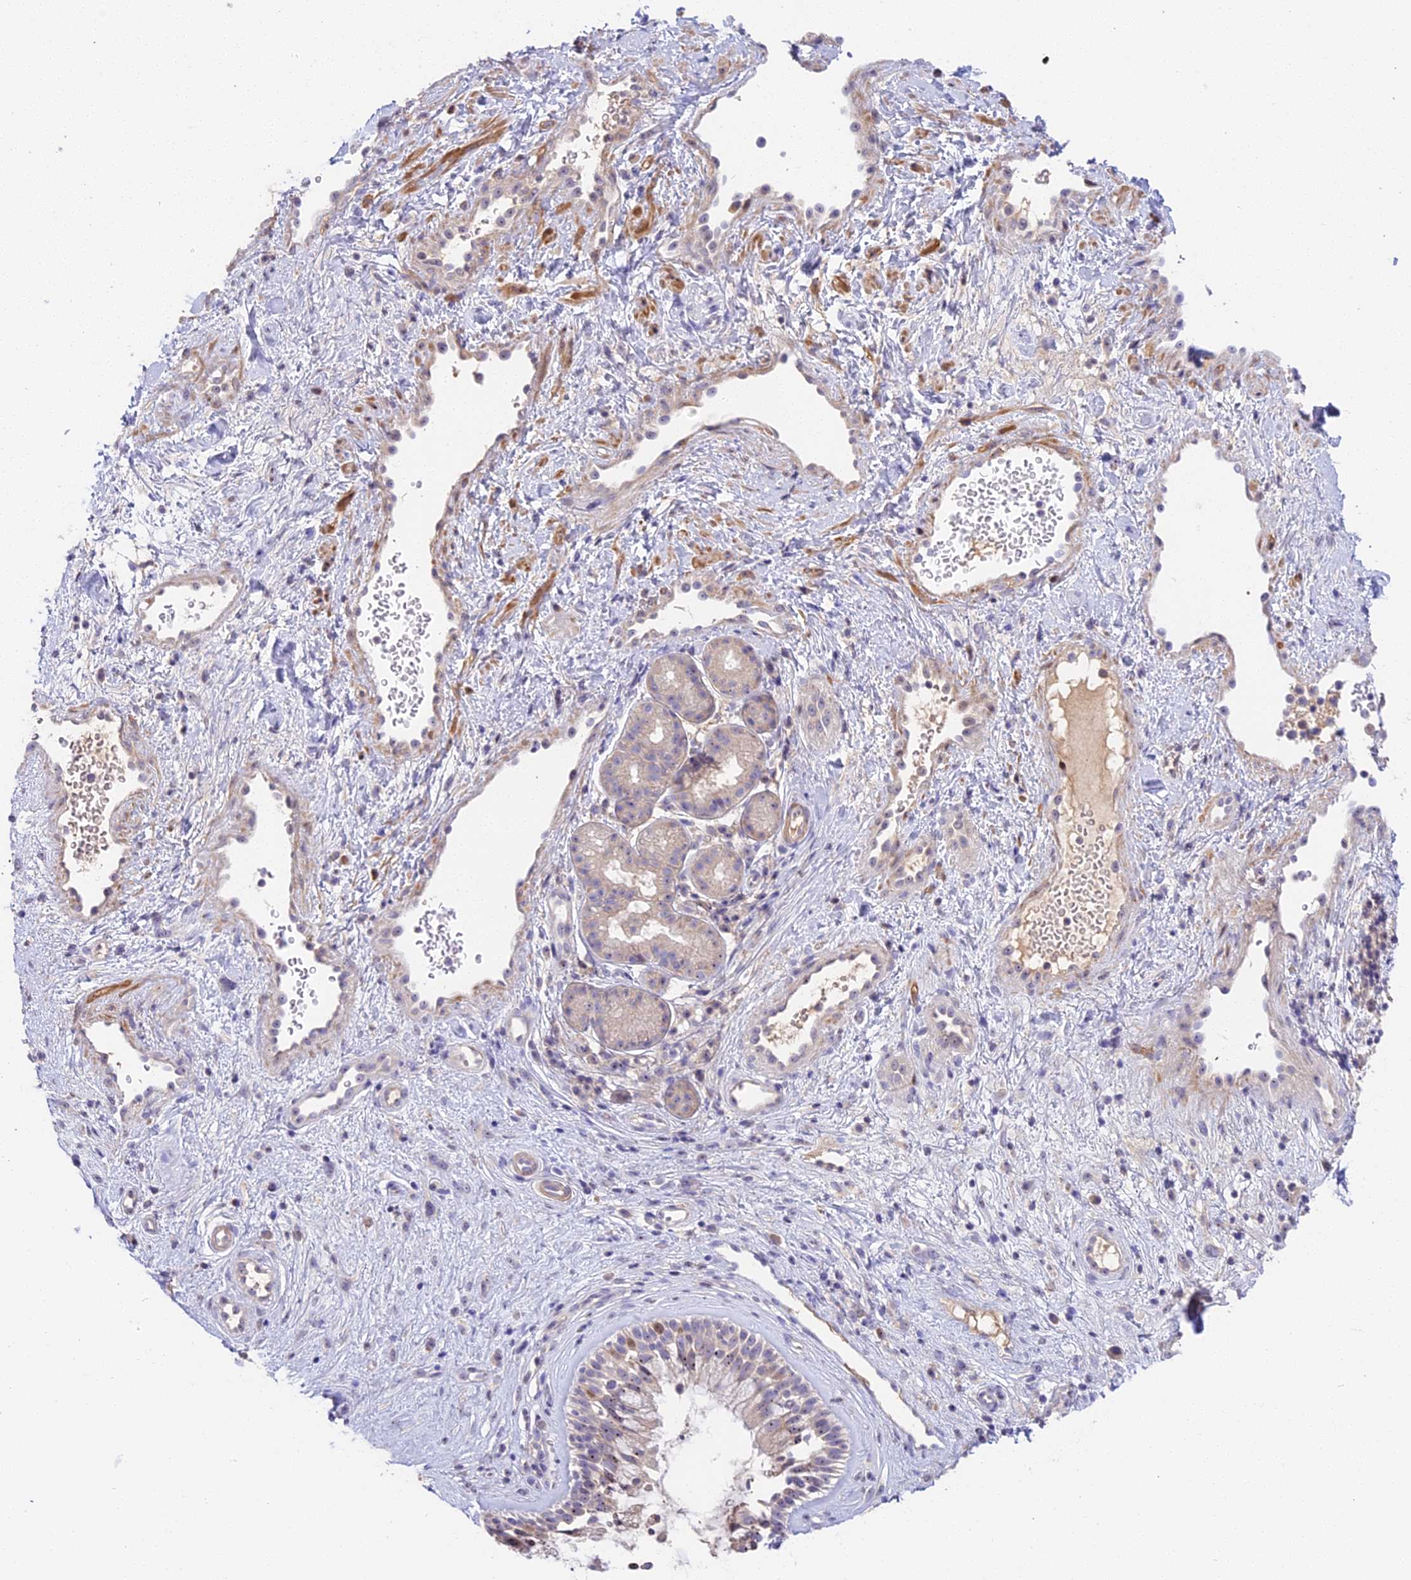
{"staining": {"intensity": "weak", "quantity": "25%-75%", "location": "nuclear"}, "tissue": "nasopharynx", "cell_type": "Respiratory epithelial cells", "image_type": "normal", "snomed": [{"axis": "morphology", "description": "Normal tissue, NOS"}, {"axis": "topography", "description": "Nasopharynx"}], "caption": "Respiratory epithelial cells demonstrate weak nuclear expression in about 25%-75% of cells in benign nasopharynx. (brown staining indicates protein expression, while blue staining denotes nuclei).", "gene": "RAD51", "patient": {"sex": "male", "age": 32}}